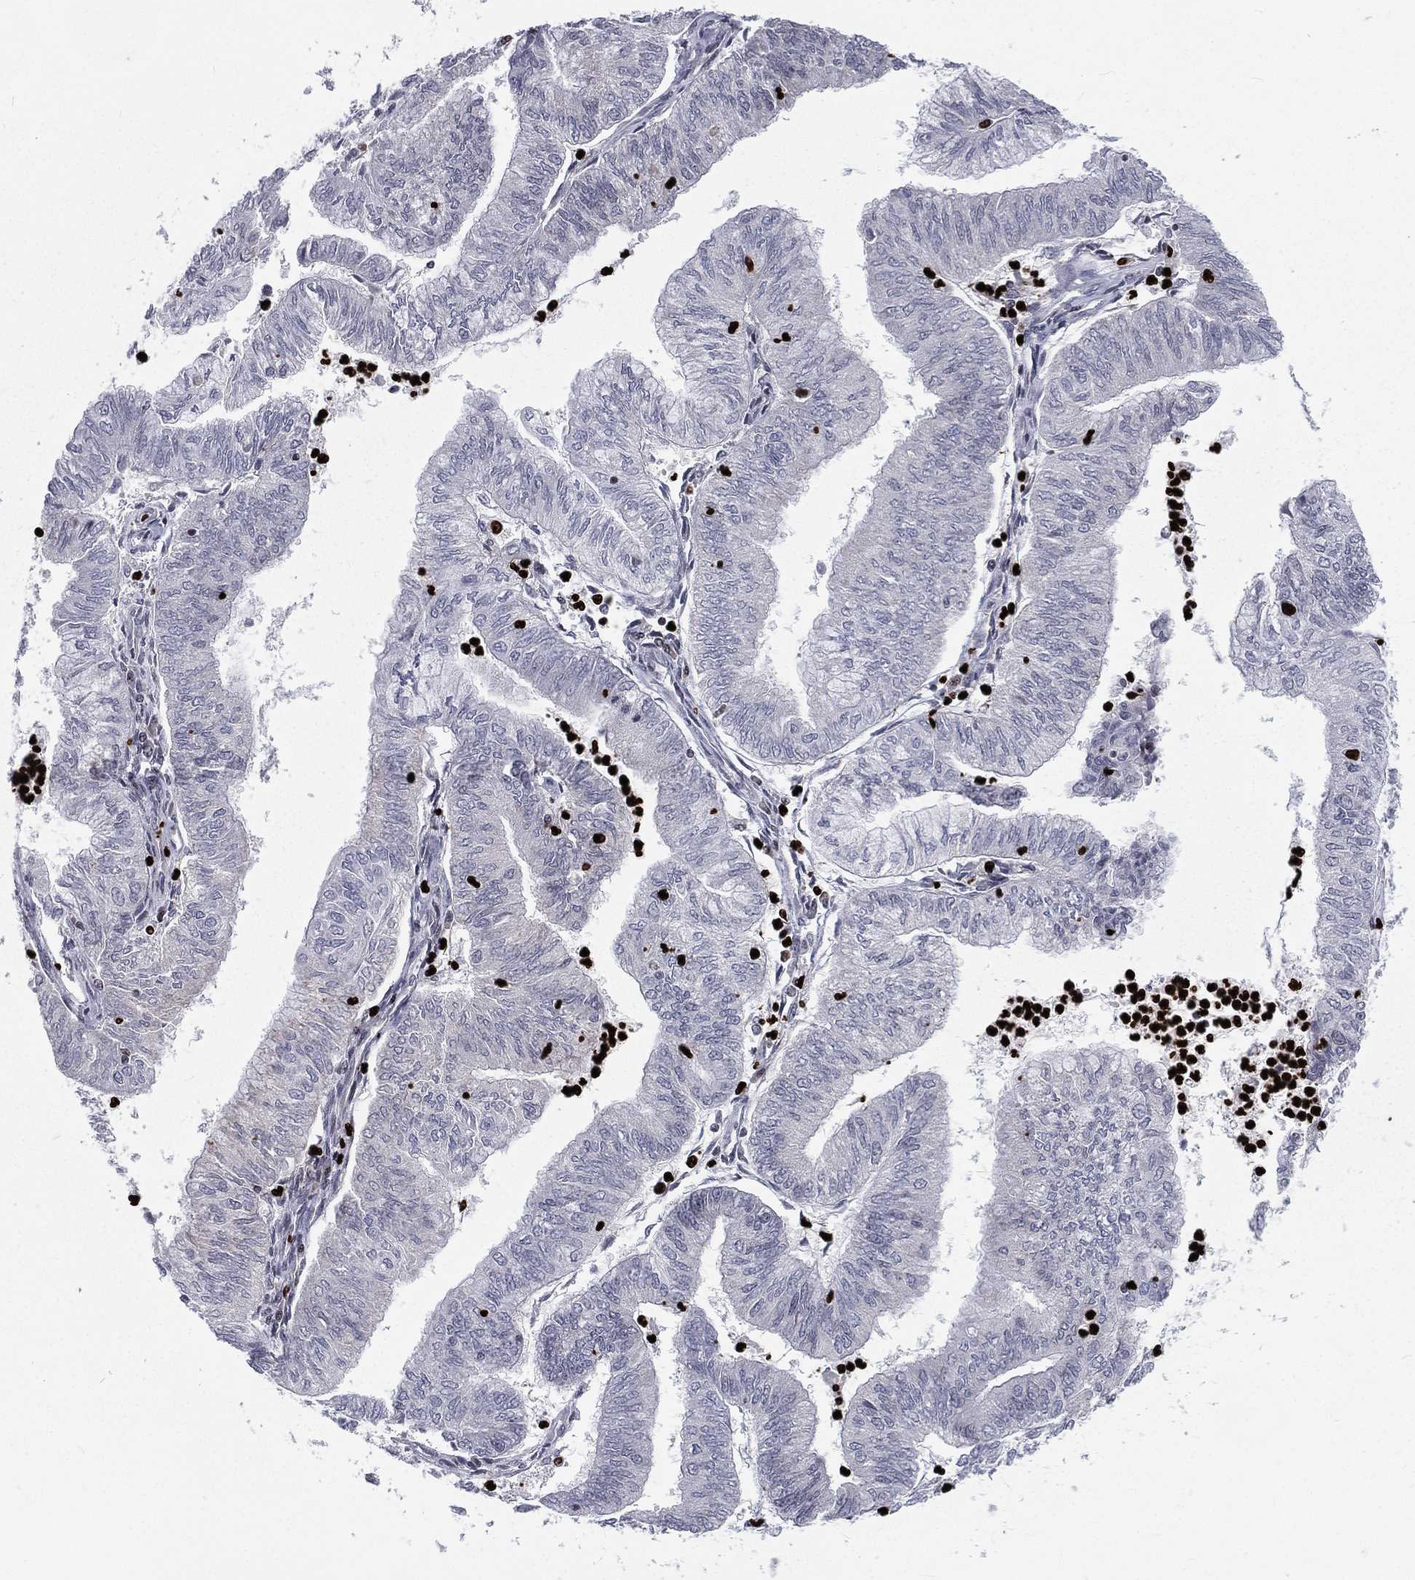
{"staining": {"intensity": "negative", "quantity": "none", "location": "none"}, "tissue": "endometrial cancer", "cell_type": "Tumor cells", "image_type": "cancer", "snomed": [{"axis": "morphology", "description": "Adenocarcinoma, NOS"}, {"axis": "topography", "description": "Endometrium"}], "caption": "The image exhibits no staining of tumor cells in endometrial cancer (adenocarcinoma). (Immunohistochemistry, brightfield microscopy, high magnification).", "gene": "MNDA", "patient": {"sex": "female", "age": 59}}